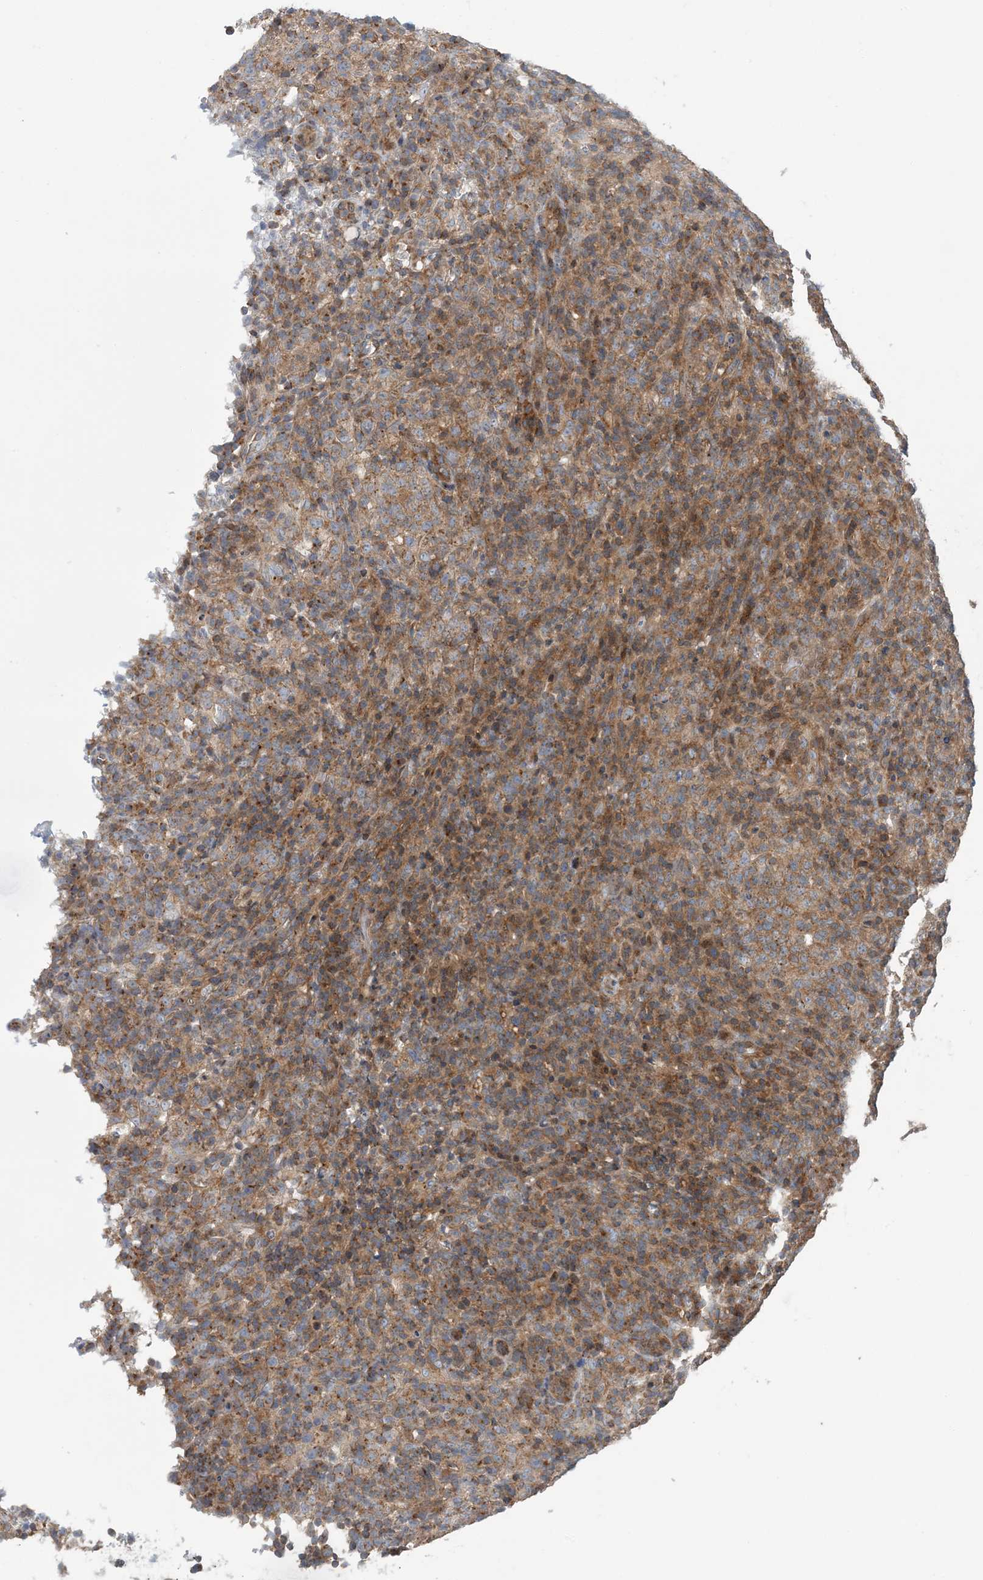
{"staining": {"intensity": "weak", "quantity": ">75%", "location": "cytoplasmic/membranous"}, "tissue": "lymphoma", "cell_type": "Tumor cells", "image_type": "cancer", "snomed": [{"axis": "morphology", "description": "Malignant lymphoma, non-Hodgkin's type, High grade"}, {"axis": "topography", "description": "Lymph node"}], "caption": "Immunohistochemical staining of high-grade malignant lymphoma, non-Hodgkin's type reveals low levels of weak cytoplasmic/membranous expression in about >75% of tumor cells.", "gene": "ATP13A2", "patient": {"sex": "female", "age": 76}}